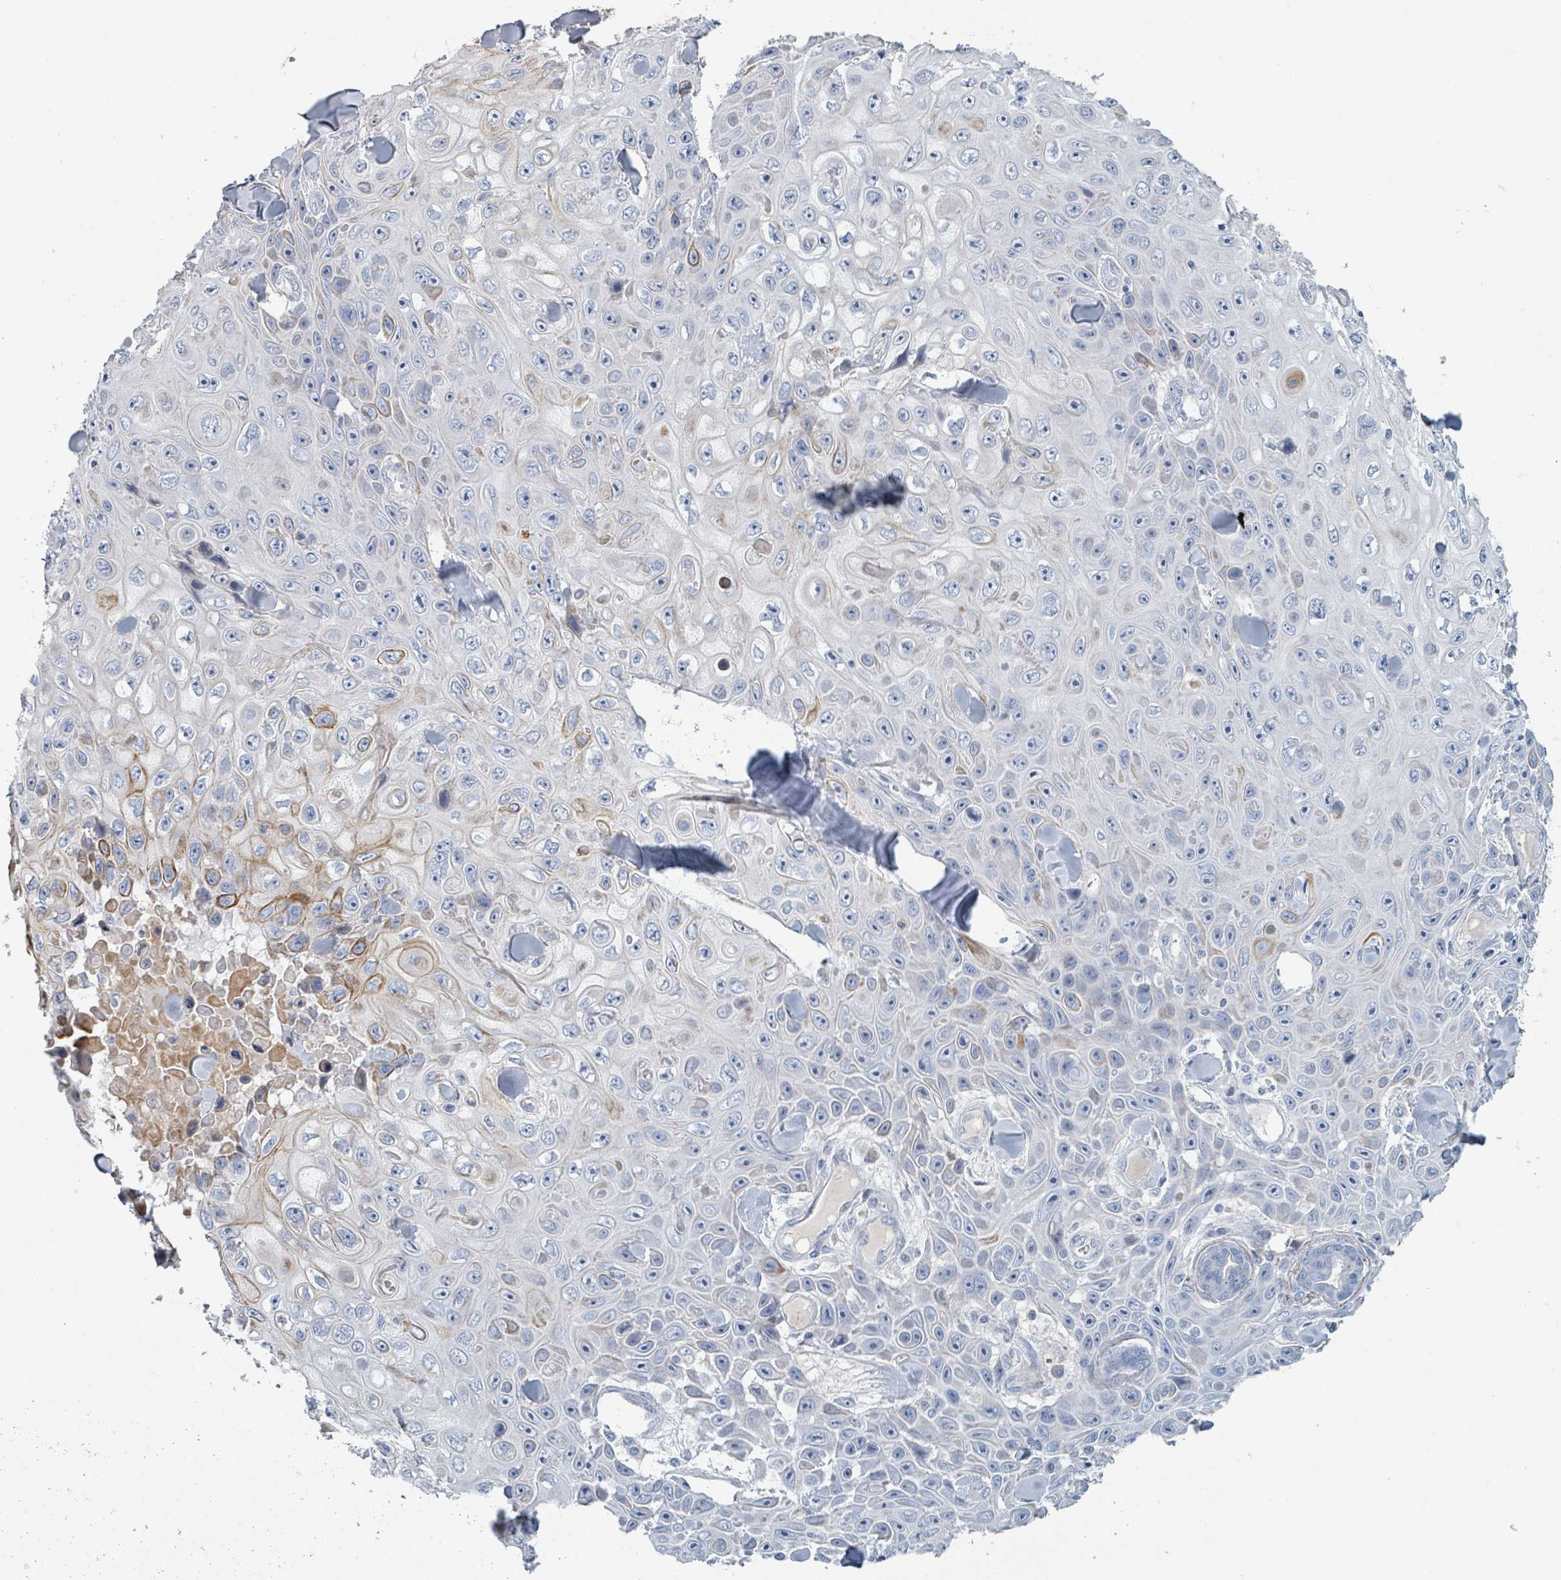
{"staining": {"intensity": "moderate", "quantity": "<25%", "location": "cytoplasmic/membranous"}, "tissue": "skin cancer", "cell_type": "Tumor cells", "image_type": "cancer", "snomed": [{"axis": "morphology", "description": "Squamous cell carcinoma, NOS"}, {"axis": "topography", "description": "Skin"}], "caption": "Squamous cell carcinoma (skin) tissue shows moderate cytoplasmic/membranous expression in approximately <25% of tumor cells, visualized by immunohistochemistry.", "gene": "RAB33B", "patient": {"sex": "male", "age": 82}}